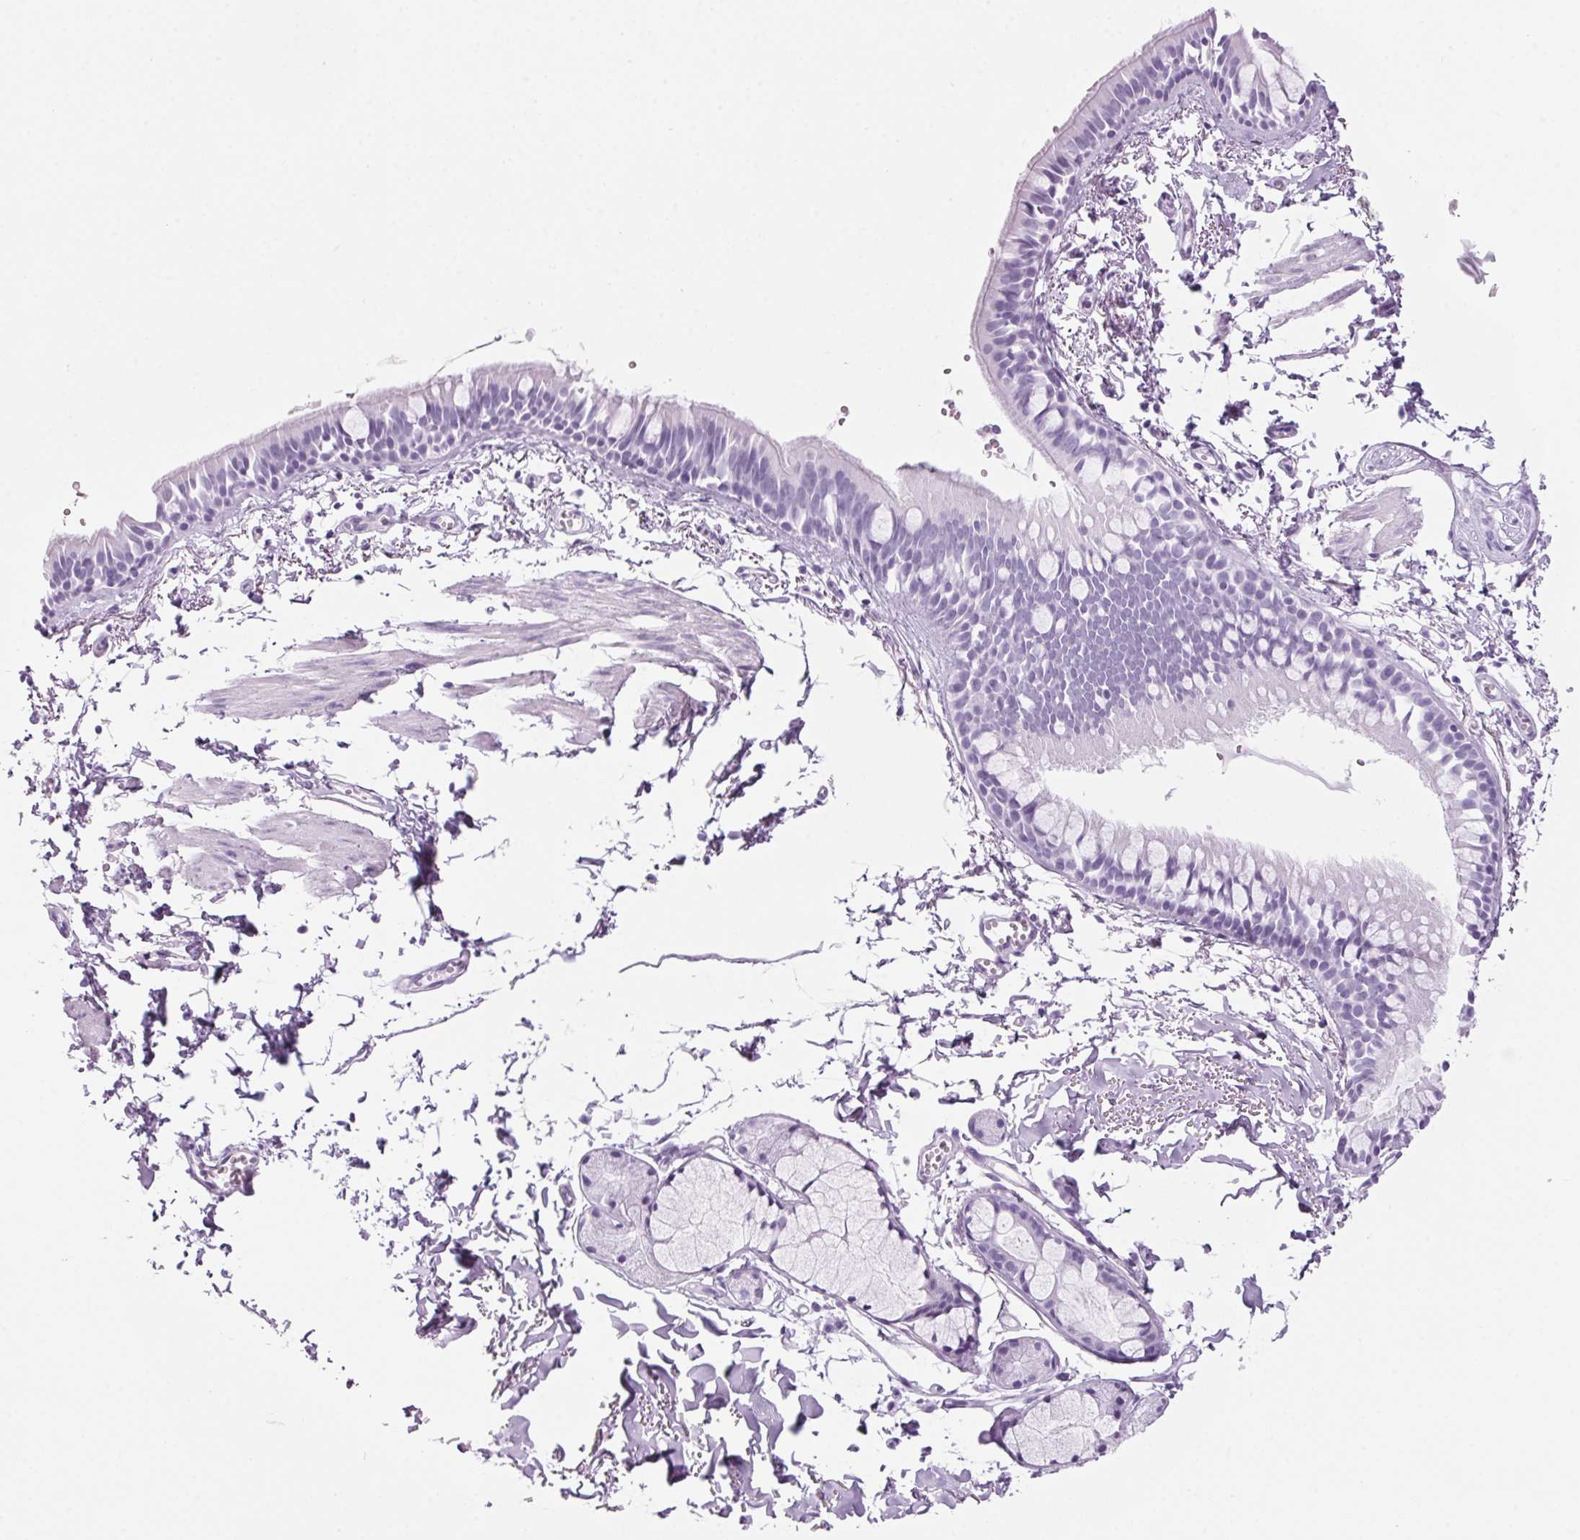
{"staining": {"intensity": "negative", "quantity": "none", "location": "none"}, "tissue": "bronchus", "cell_type": "Respiratory epithelial cells", "image_type": "normal", "snomed": [{"axis": "morphology", "description": "Normal tissue, NOS"}, {"axis": "topography", "description": "Bronchus"}], "caption": "Immunohistochemistry photomicrograph of normal bronchus: bronchus stained with DAB (3,3'-diaminobenzidine) displays no significant protein staining in respiratory epithelial cells.", "gene": "PPP1R1A", "patient": {"sex": "female", "age": 59}}